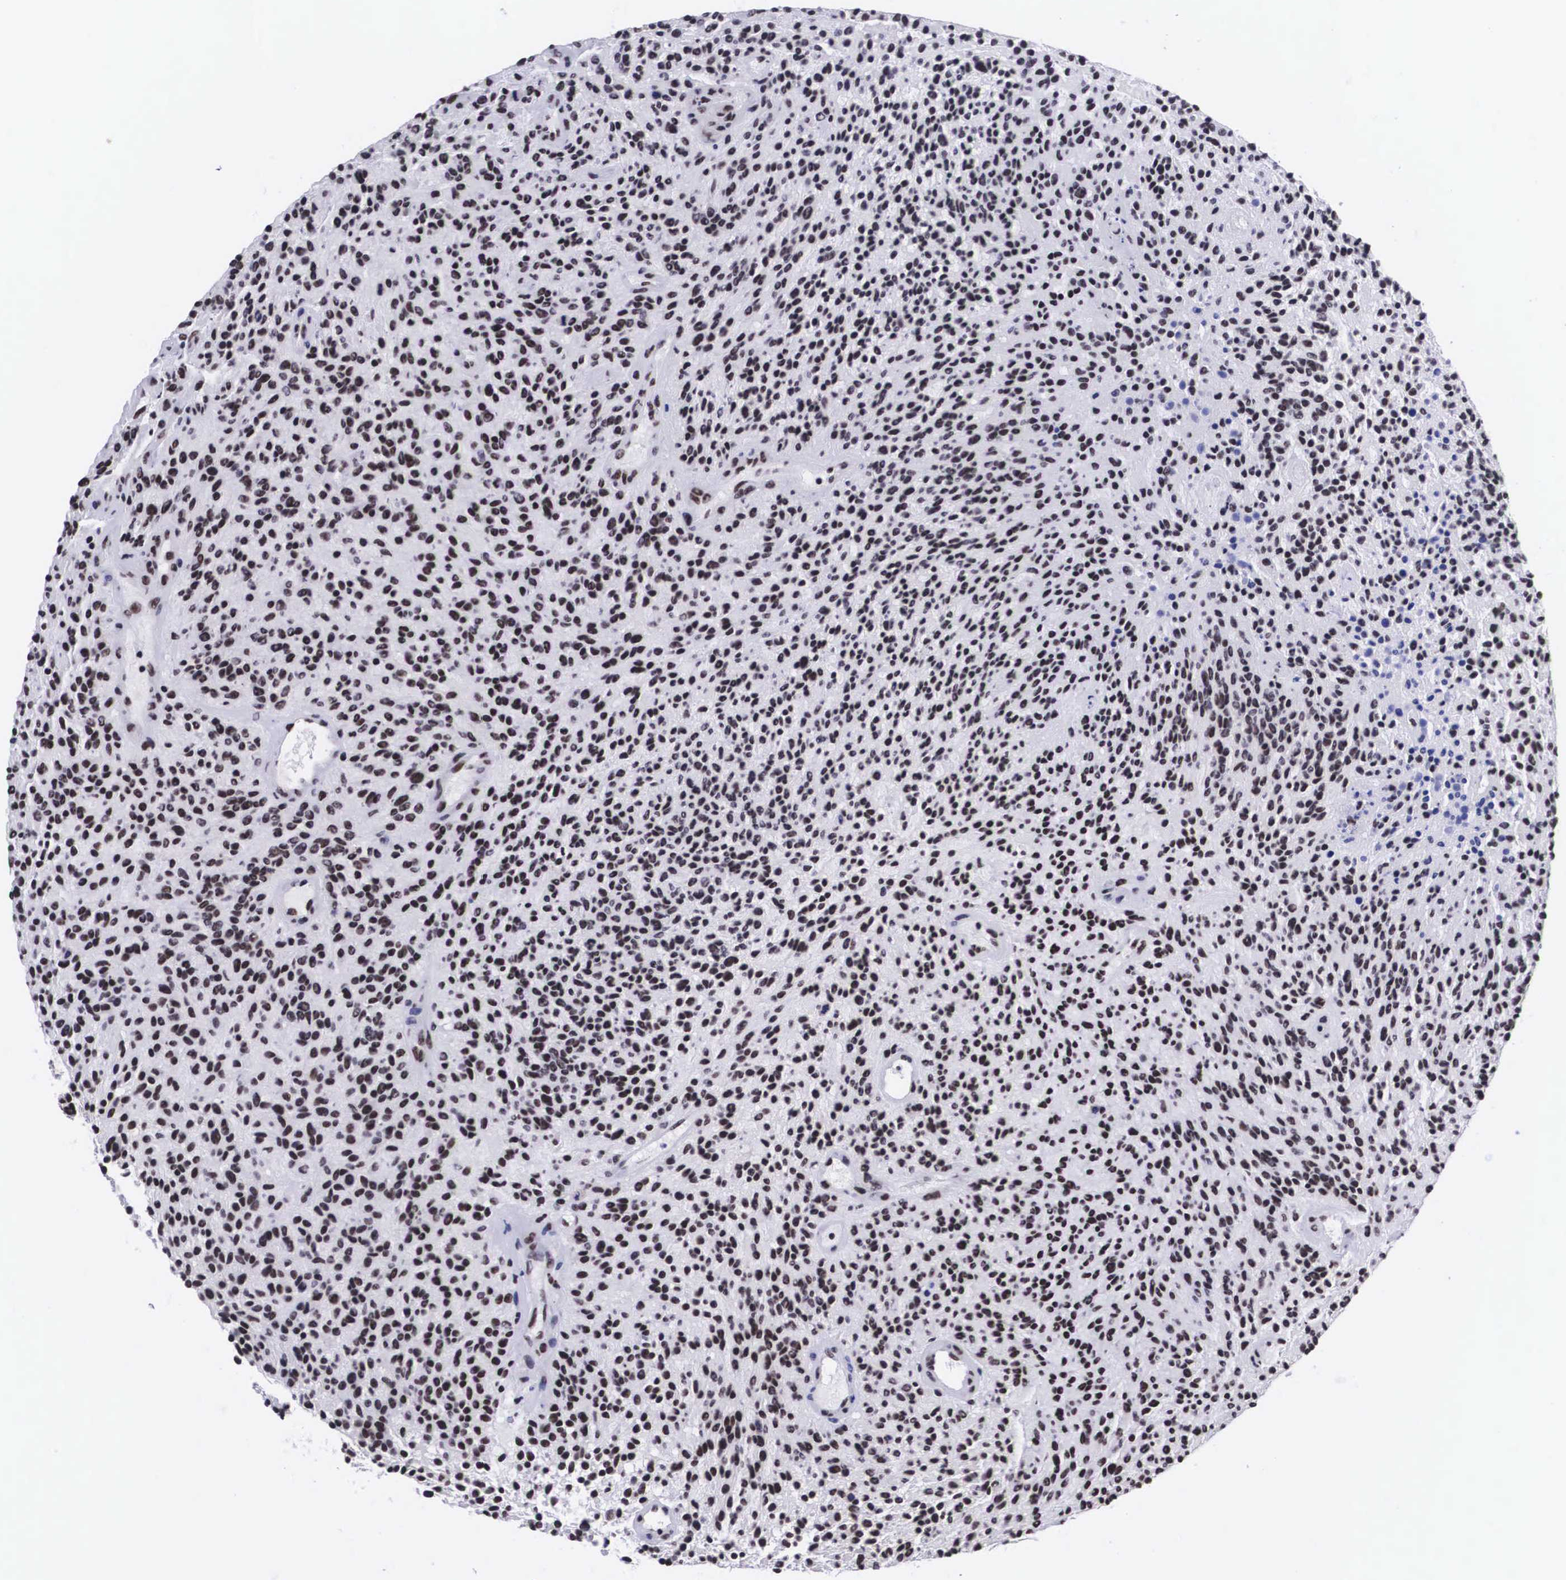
{"staining": {"intensity": "moderate", "quantity": ">75%", "location": "nuclear"}, "tissue": "glioma", "cell_type": "Tumor cells", "image_type": "cancer", "snomed": [{"axis": "morphology", "description": "Glioma, malignant, High grade"}, {"axis": "topography", "description": "Brain"}], "caption": "Human glioma stained for a protein (brown) reveals moderate nuclear positive positivity in approximately >75% of tumor cells.", "gene": "SF3A1", "patient": {"sex": "female", "age": 13}}